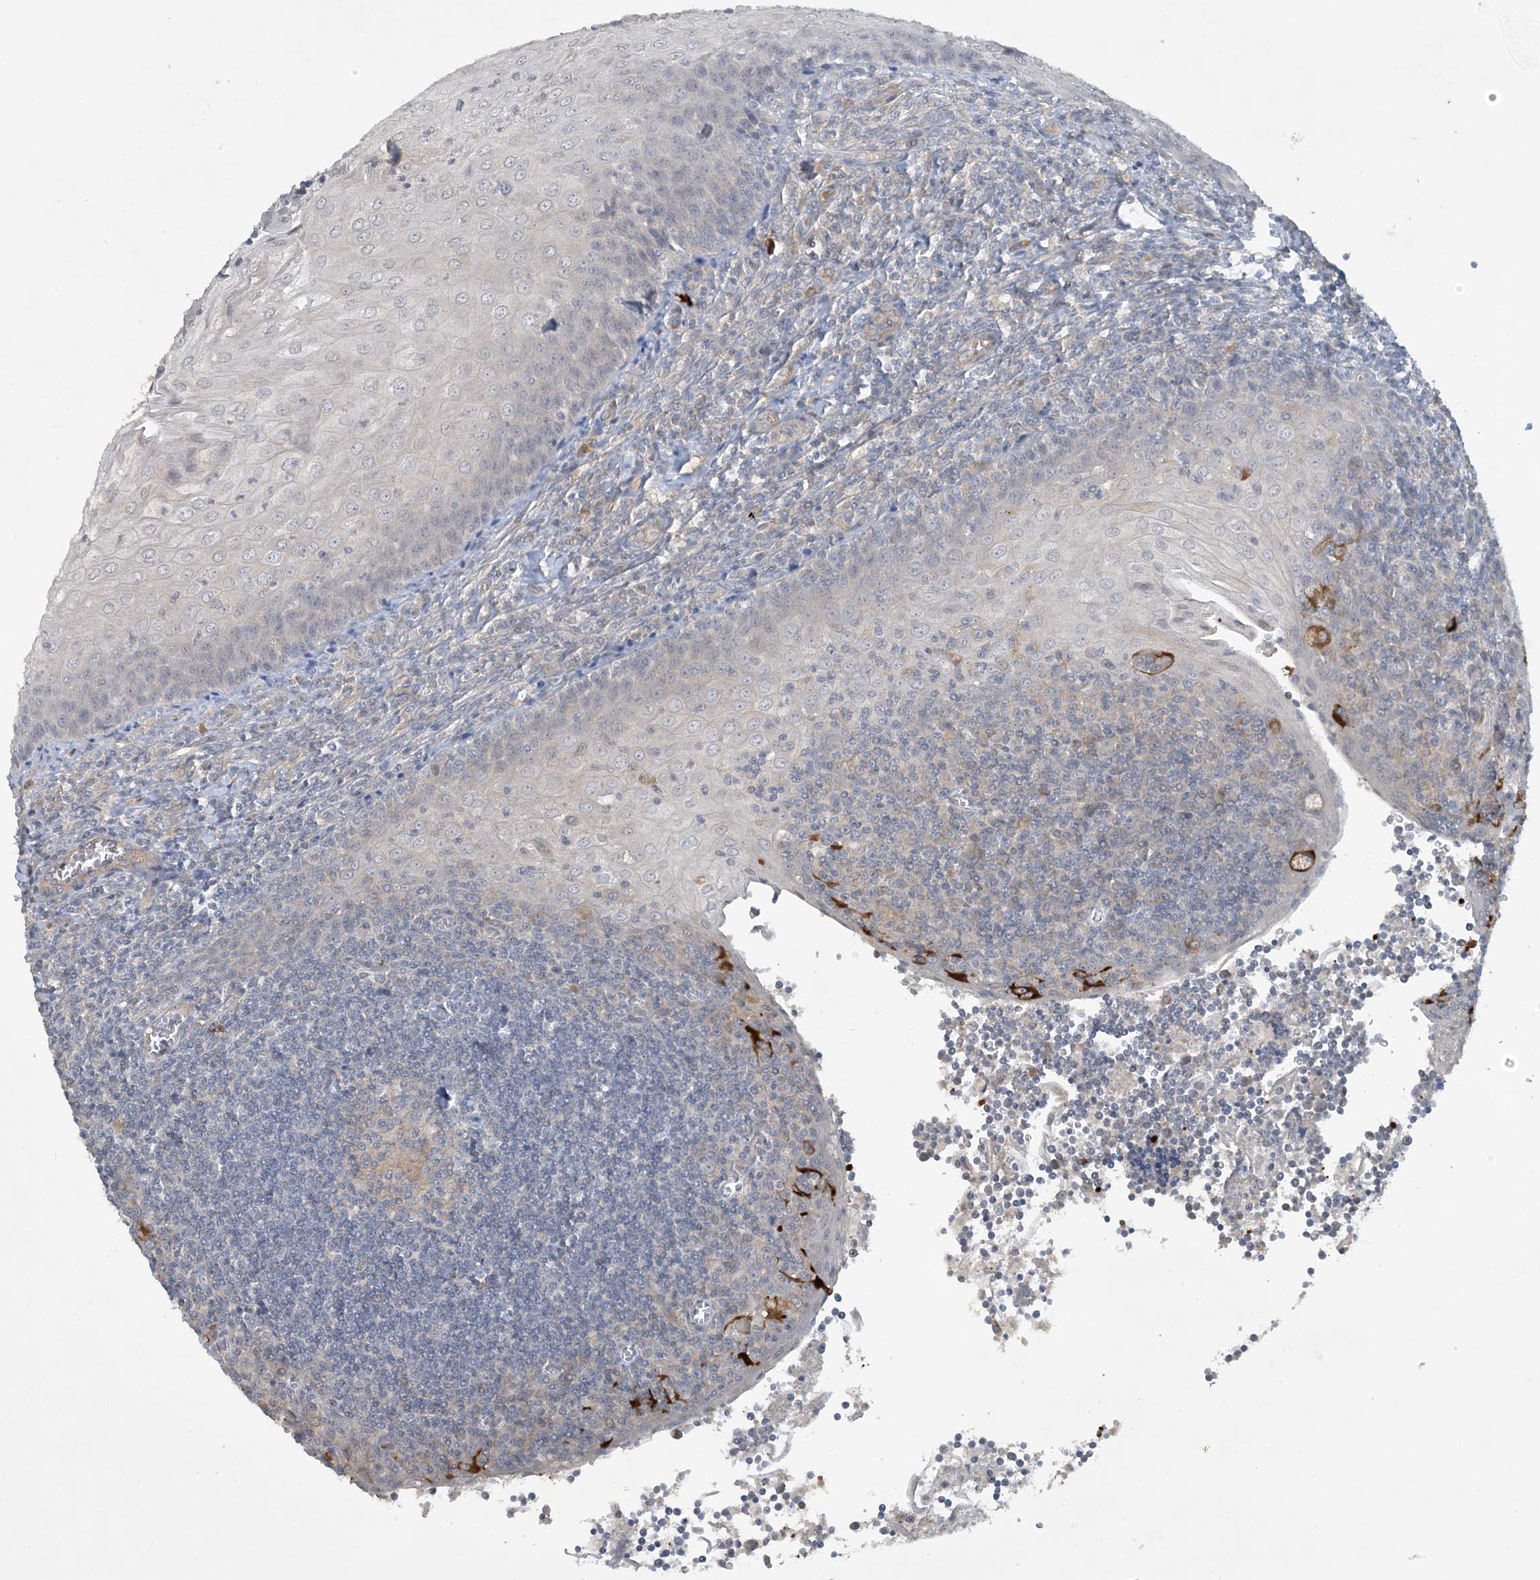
{"staining": {"intensity": "negative", "quantity": "none", "location": "none"}, "tissue": "tonsil", "cell_type": "Germinal center cells", "image_type": "normal", "snomed": [{"axis": "morphology", "description": "Normal tissue, NOS"}, {"axis": "topography", "description": "Tonsil"}], "caption": "Immunohistochemical staining of unremarkable tonsil displays no significant positivity in germinal center cells. (DAB (3,3'-diaminobenzidine) immunohistochemistry with hematoxylin counter stain).", "gene": "CDS1", "patient": {"sex": "male", "age": 27}}